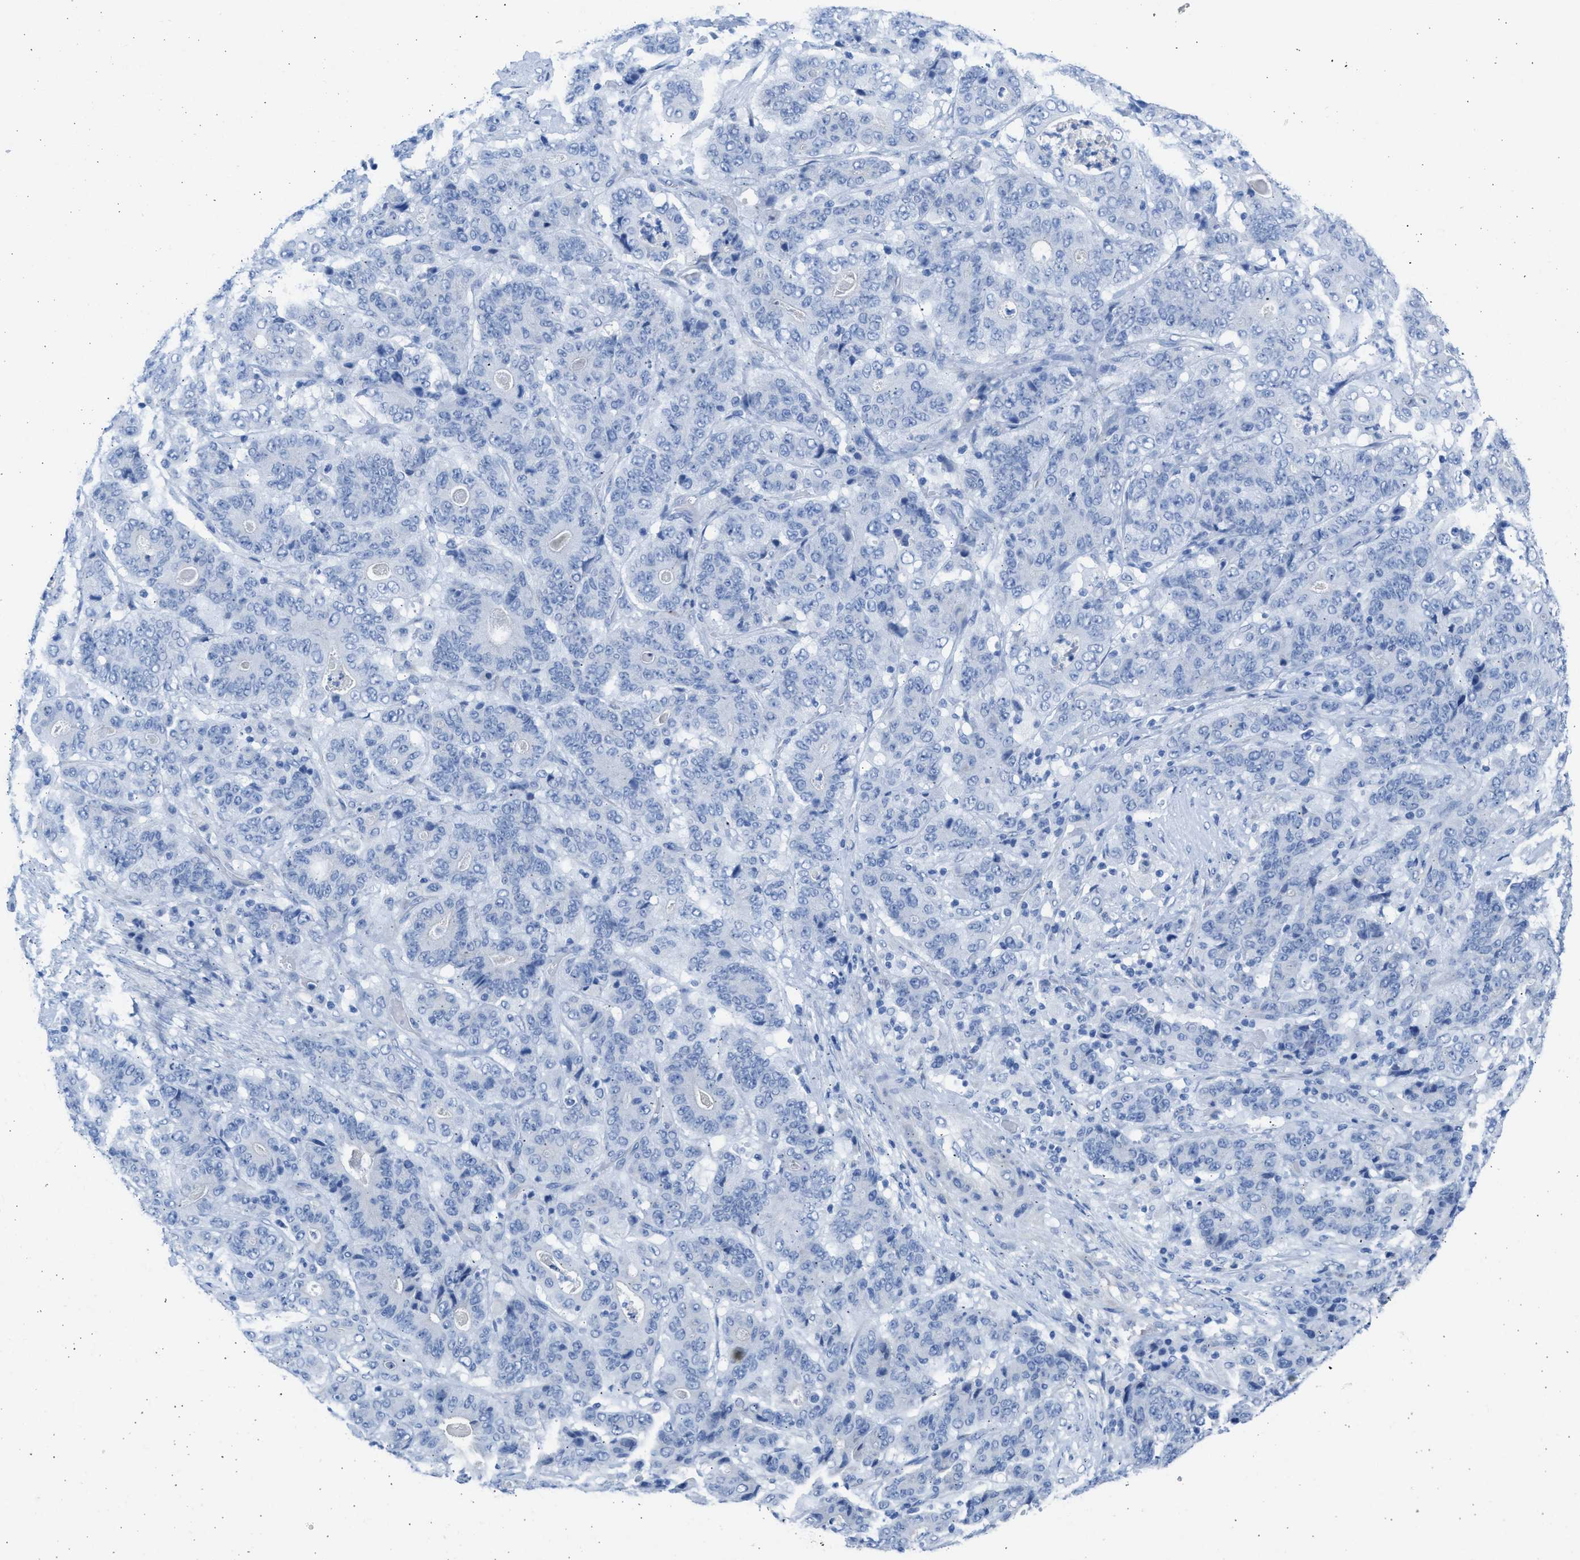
{"staining": {"intensity": "negative", "quantity": "none", "location": "none"}, "tissue": "stomach cancer", "cell_type": "Tumor cells", "image_type": "cancer", "snomed": [{"axis": "morphology", "description": "Adenocarcinoma, NOS"}, {"axis": "topography", "description": "Stomach"}], "caption": "There is no significant staining in tumor cells of stomach cancer (adenocarcinoma).", "gene": "SPATA3", "patient": {"sex": "female", "age": 73}}